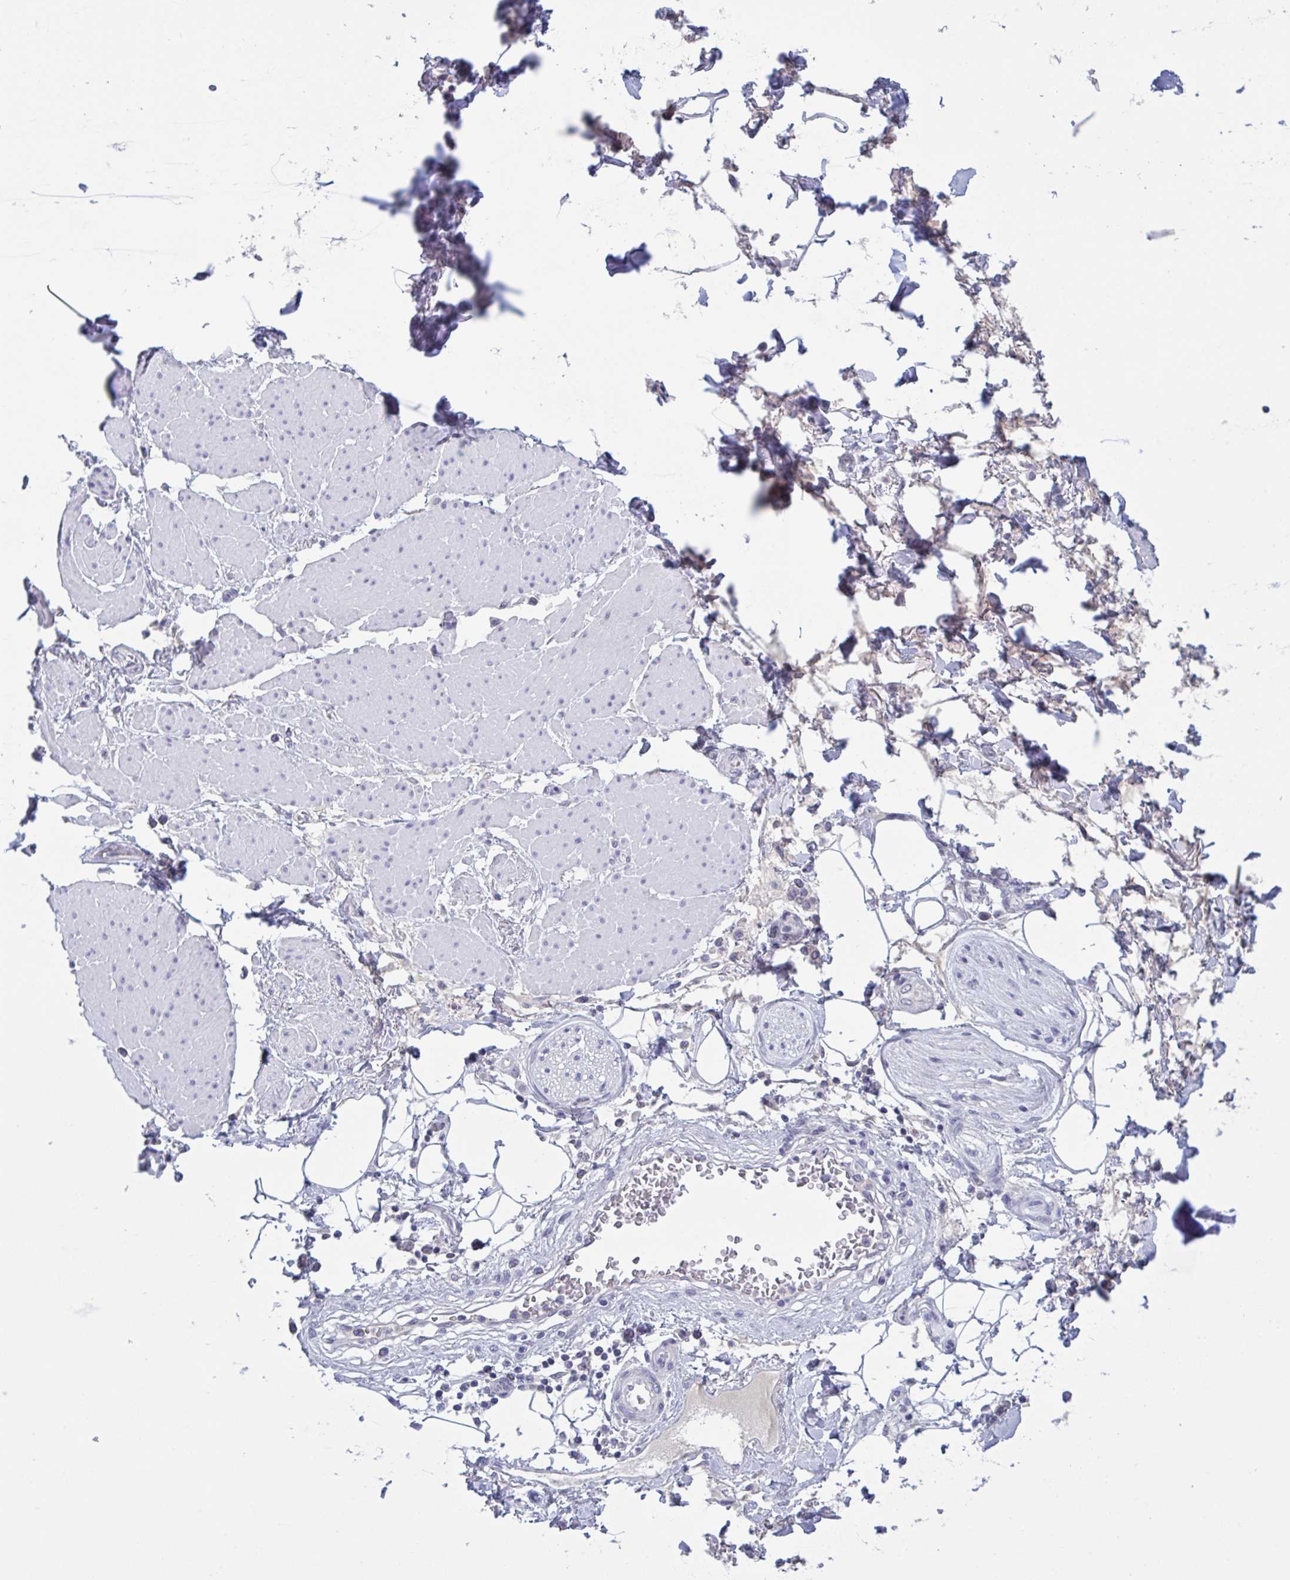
{"staining": {"intensity": "negative", "quantity": "none", "location": "none"}, "tissue": "adipose tissue", "cell_type": "Adipocytes", "image_type": "normal", "snomed": [{"axis": "morphology", "description": "Normal tissue, NOS"}, {"axis": "topography", "description": "Vagina"}, {"axis": "topography", "description": "Peripheral nerve tissue"}], "caption": "There is no significant expression in adipocytes of adipose tissue. Nuclei are stained in blue.", "gene": "SERPINB13", "patient": {"sex": "female", "age": 71}}